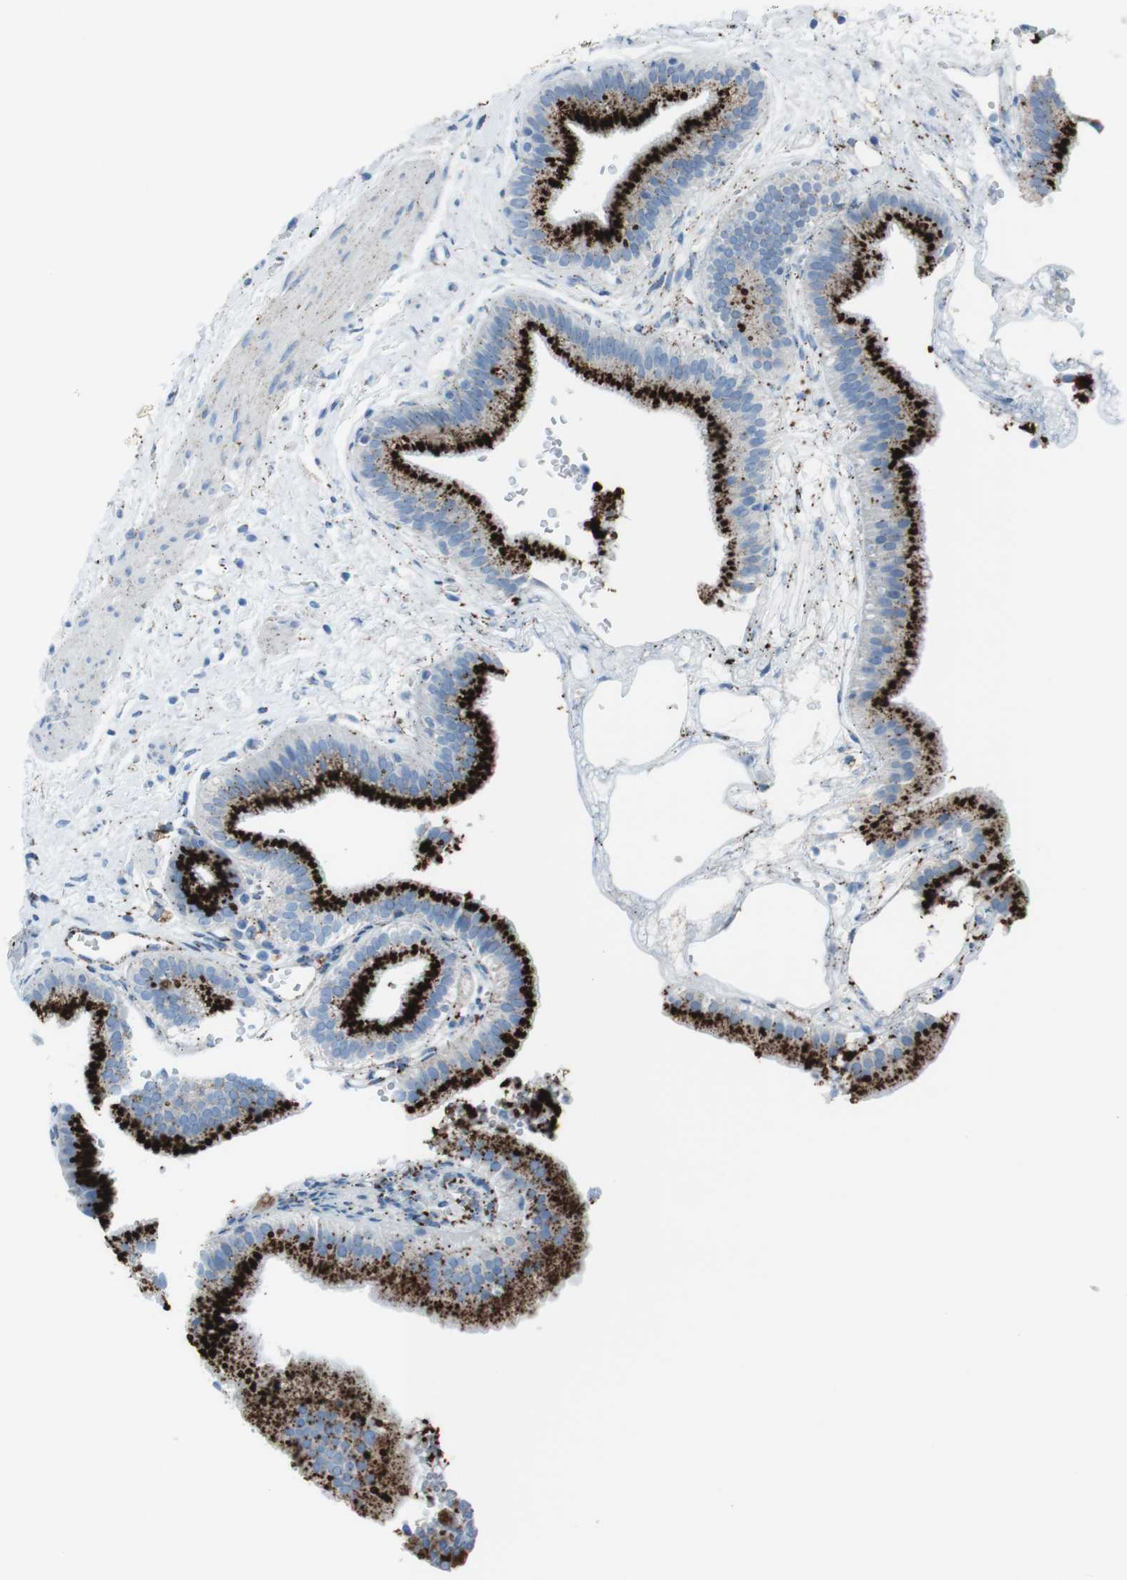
{"staining": {"intensity": "strong", "quantity": ">75%", "location": "cytoplasmic/membranous"}, "tissue": "gallbladder", "cell_type": "Glandular cells", "image_type": "normal", "snomed": [{"axis": "morphology", "description": "Normal tissue, NOS"}, {"axis": "topography", "description": "Gallbladder"}], "caption": "About >75% of glandular cells in benign gallbladder display strong cytoplasmic/membranous protein expression as visualized by brown immunohistochemical staining.", "gene": "SCARB2", "patient": {"sex": "male", "age": 55}}